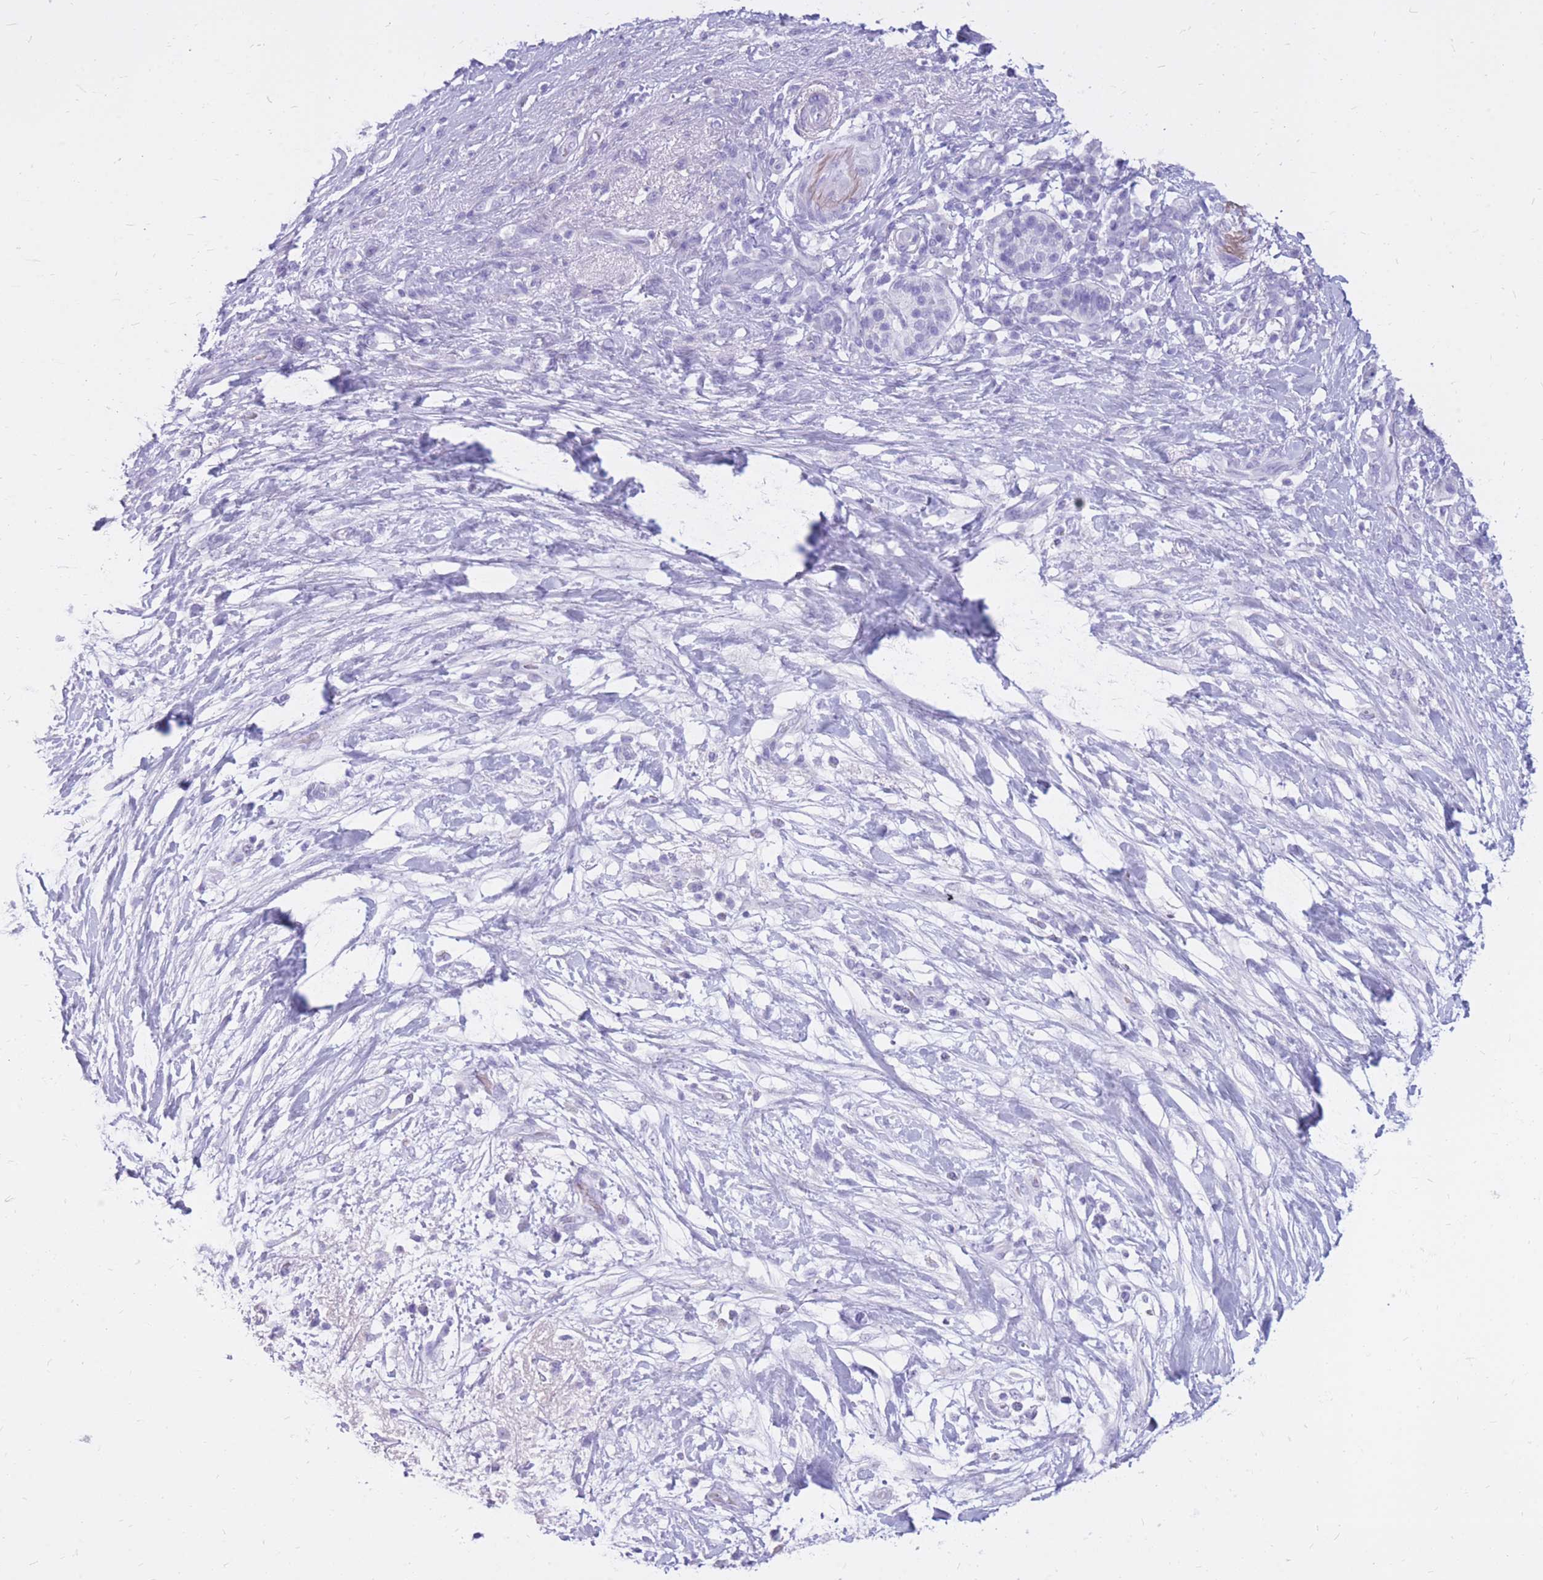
{"staining": {"intensity": "negative", "quantity": "none", "location": "none"}, "tissue": "pancreatic cancer", "cell_type": "Tumor cells", "image_type": "cancer", "snomed": [{"axis": "morphology", "description": "Adenocarcinoma, NOS"}, {"axis": "topography", "description": "Pancreas"}], "caption": "Immunohistochemical staining of human pancreatic cancer shows no significant positivity in tumor cells.", "gene": "CYP21A2", "patient": {"sex": "female", "age": 72}}